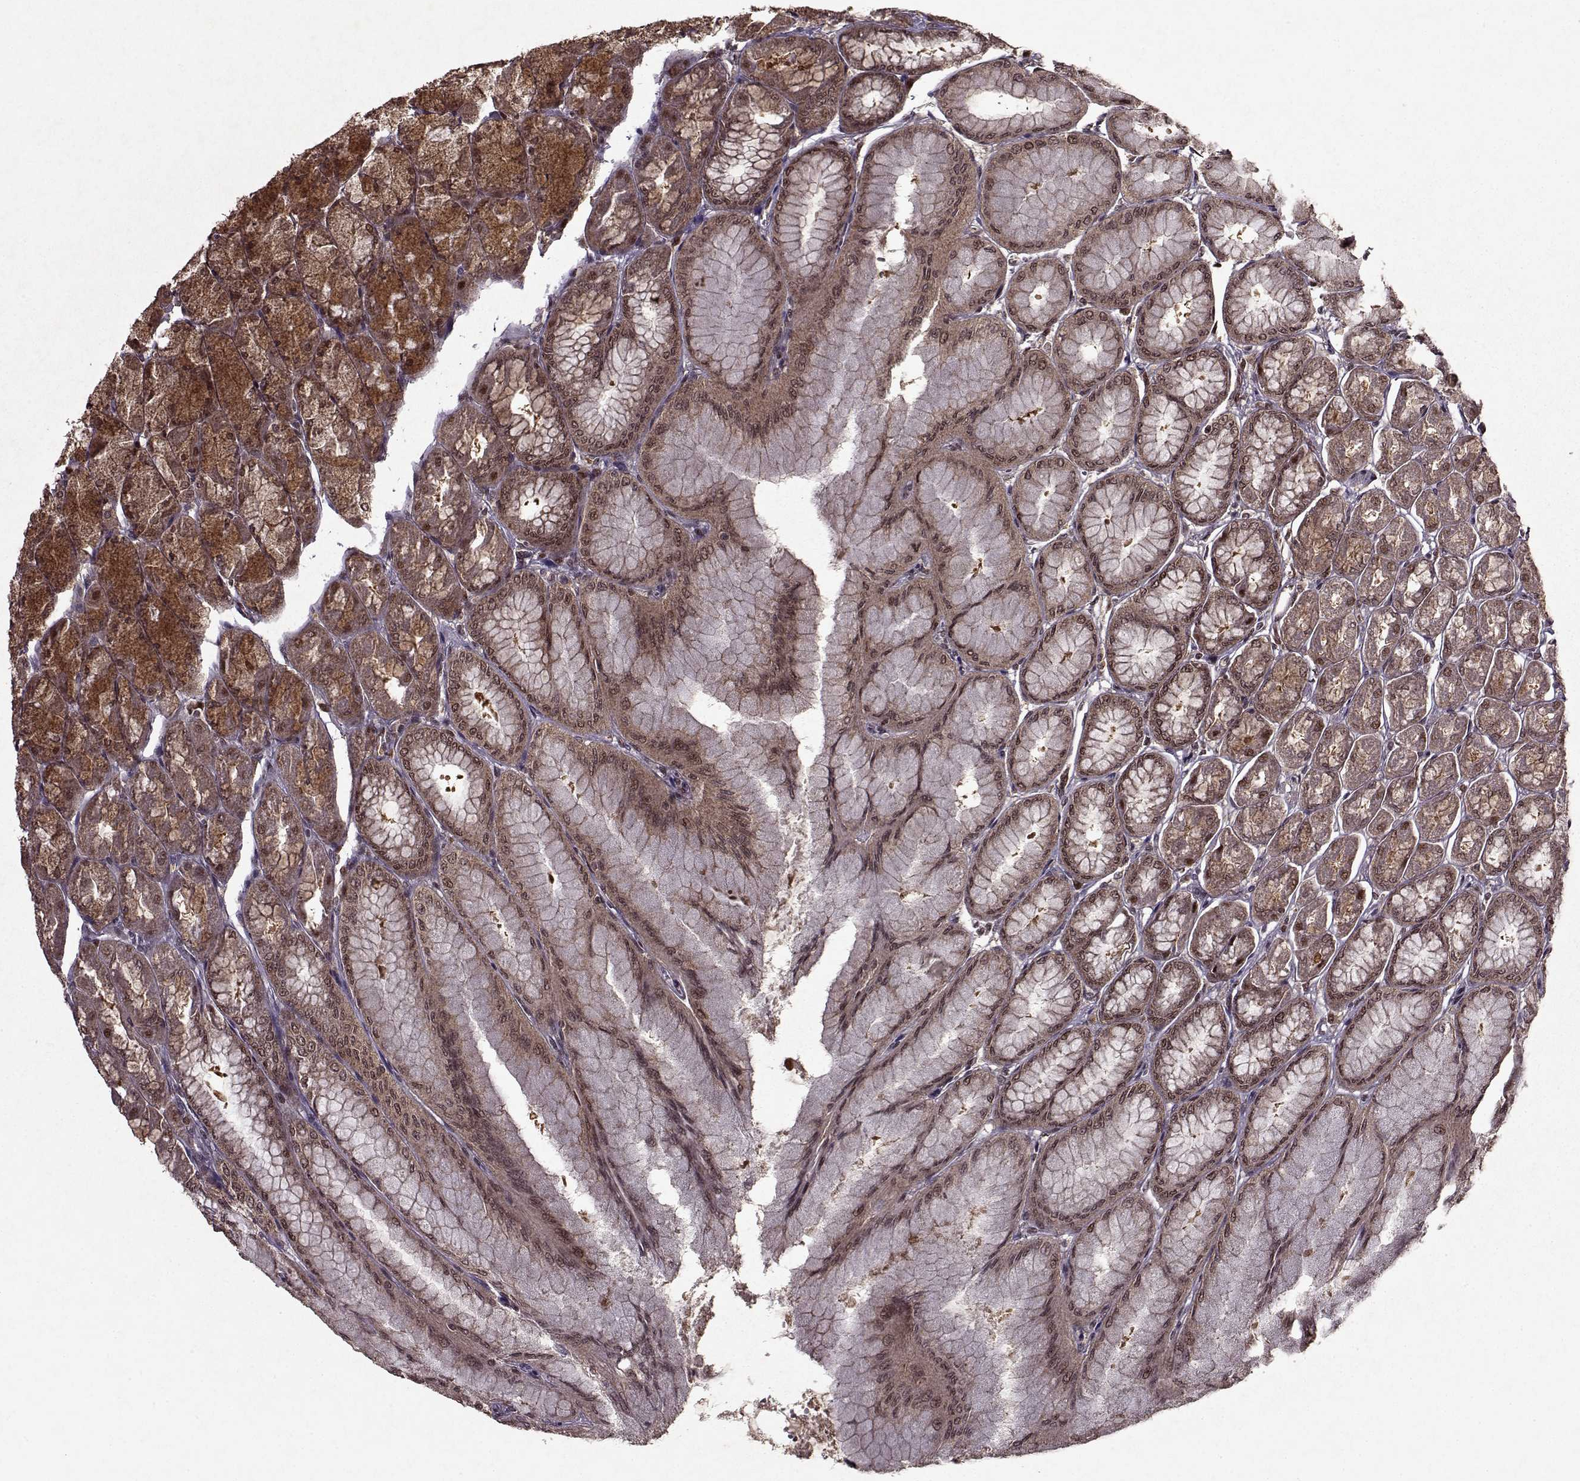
{"staining": {"intensity": "moderate", "quantity": ">75%", "location": "cytoplasmic/membranous,nuclear"}, "tissue": "stomach", "cell_type": "Glandular cells", "image_type": "normal", "snomed": [{"axis": "morphology", "description": "Normal tissue, NOS"}, {"axis": "topography", "description": "Stomach, upper"}], "caption": "An IHC micrograph of normal tissue is shown. Protein staining in brown labels moderate cytoplasmic/membranous,nuclear positivity in stomach within glandular cells.", "gene": "PSMA7", "patient": {"sex": "male", "age": 60}}